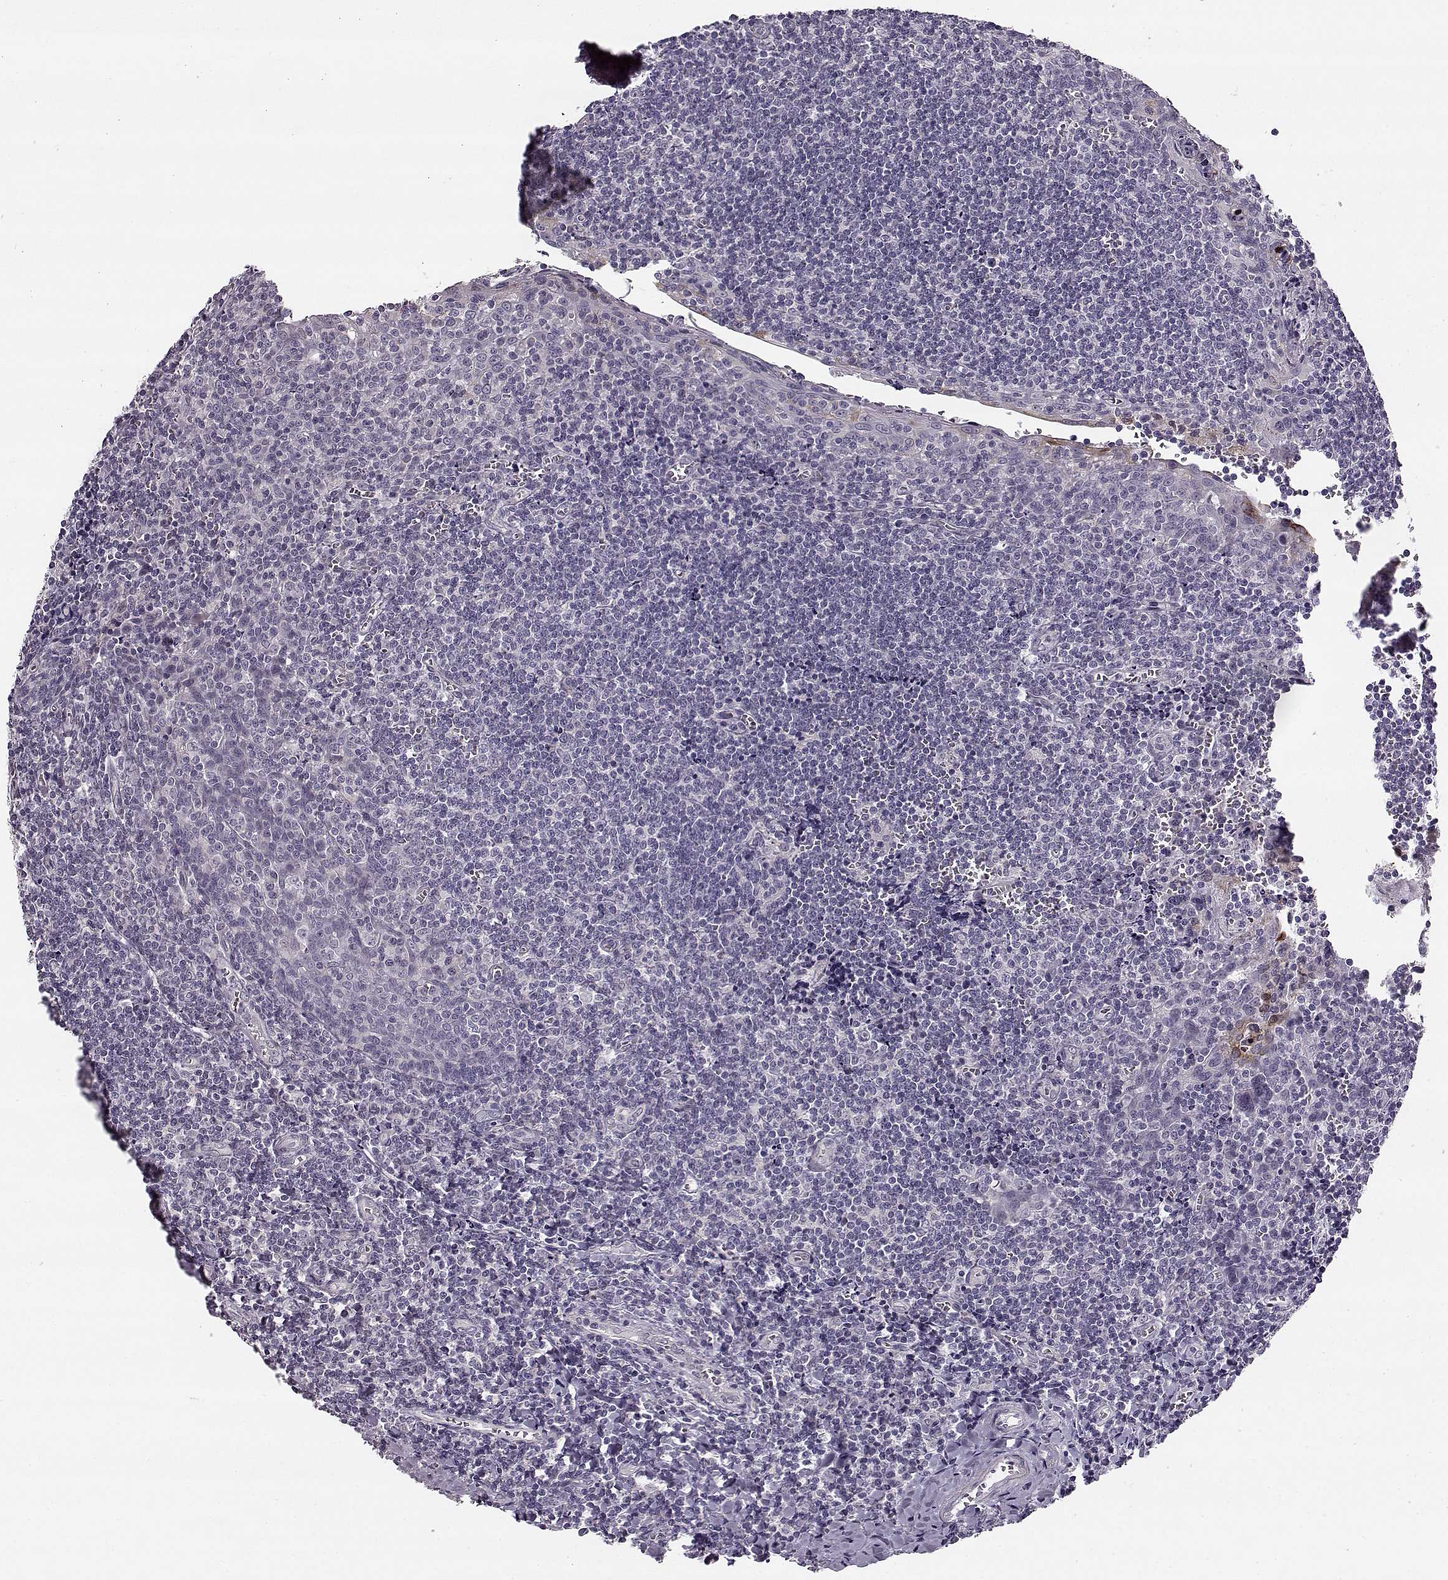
{"staining": {"intensity": "negative", "quantity": "none", "location": "none"}, "tissue": "tonsil", "cell_type": "Germinal center cells", "image_type": "normal", "snomed": [{"axis": "morphology", "description": "Normal tissue, NOS"}, {"axis": "morphology", "description": "Inflammation, NOS"}, {"axis": "topography", "description": "Tonsil"}], "caption": "Human tonsil stained for a protein using immunohistochemistry exhibits no staining in germinal center cells.", "gene": "MAP6D1", "patient": {"sex": "female", "age": 31}}